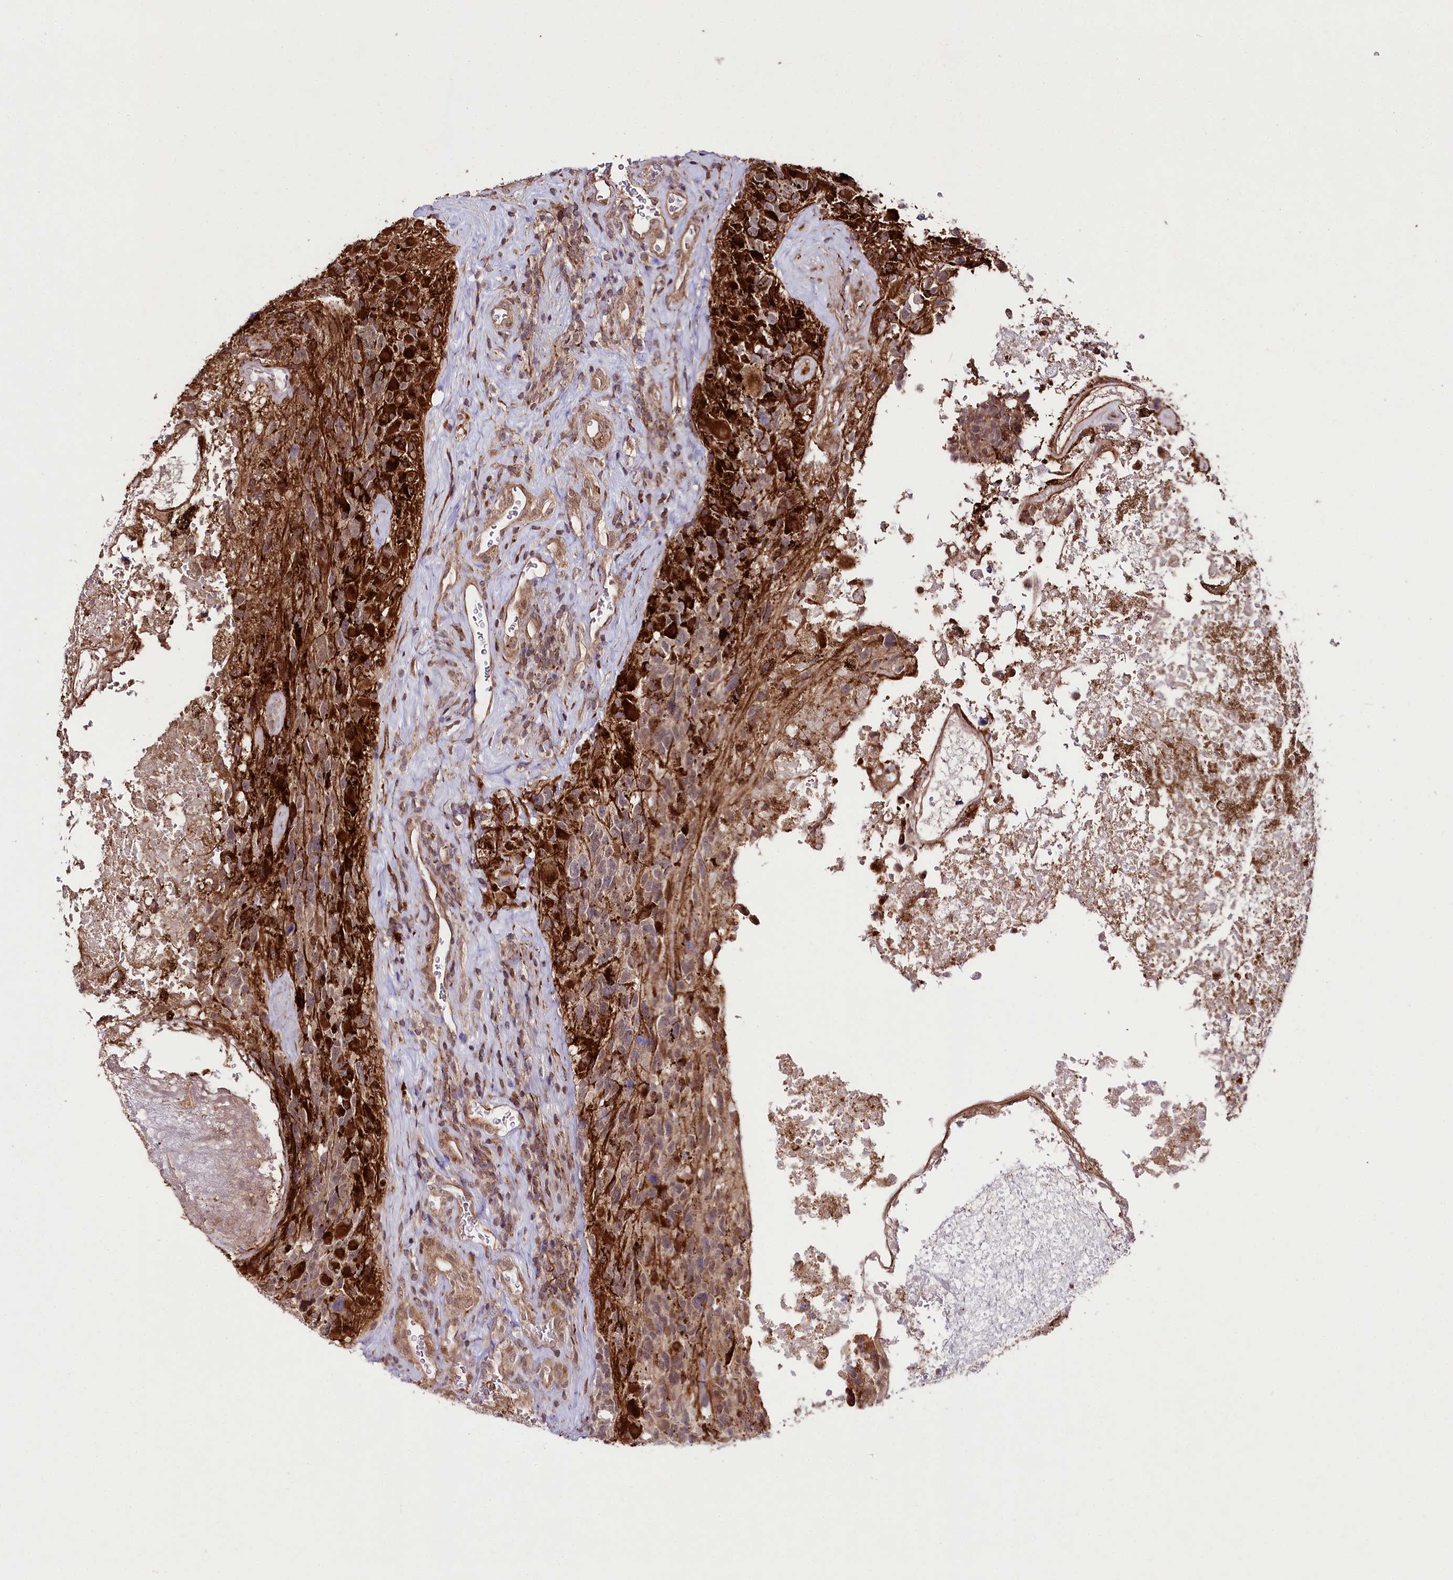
{"staining": {"intensity": "moderate", "quantity": ">75%", "location": "cytoplasmic/membranous"}, "tissue": "glioma", "cell_type": "Tumor cells", "image_type": "cancer", "snomed": [{"axis": "morphology", "description": "Glioma, malignant, High grade"}, {"axis": "topography", "description": "Brain"}], "caption": "IHC (DAB (3,3'-diaminobenzidine)) staining of human glioma displays moderate cytoplasmic/membranous protein staining in about >75% of tumor cells.", "gene": "PHLDB1", "patient": {"sex": "male", "age": 76}}